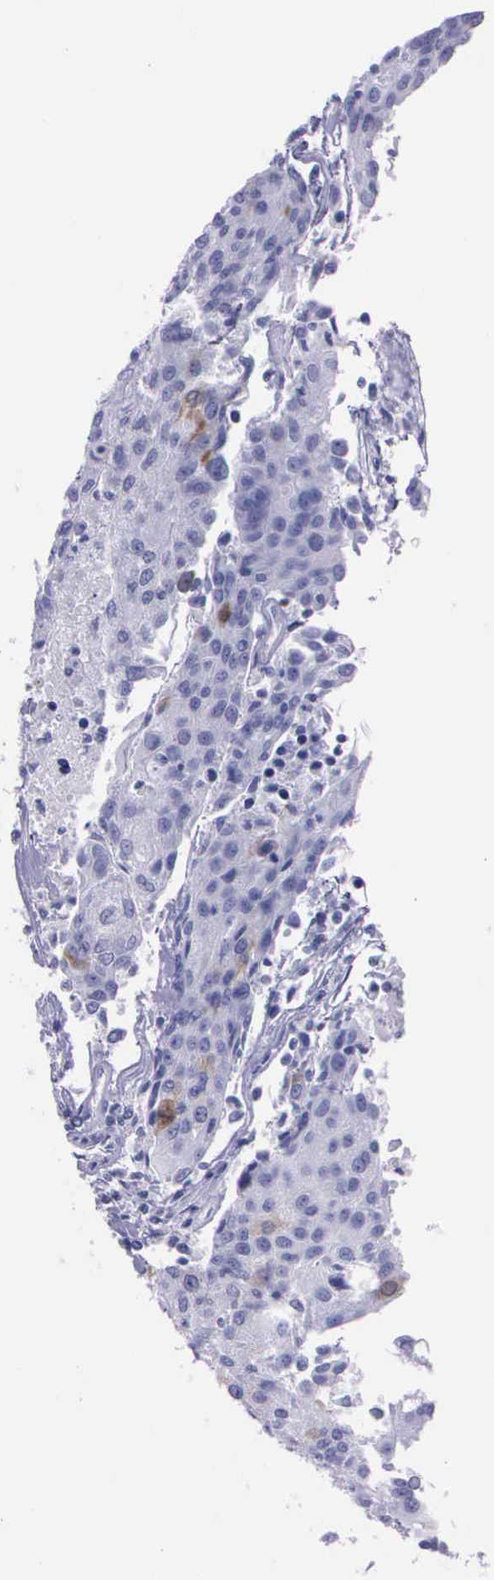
{"staining": {"intensity": "weak", "quantity": "<25%", "location": "cytoplasmic/membranous,nuclear"}, "tissue": "urothelial cancer", "cell_type": "Tumor cells", "image_type": "cancer", "snomed": [{"axis": "morphology", "description": "Urothelial carcinoma, High grade"}, {"axis": "topography", "description": "Urinary bladder"}], "caption": "DAB immunohistochemical staining of human high-grade urothelial carcinoma displays no significant positivity in tumor cells.", "gene": "CCNB1", "patient": {"sex": "female", "age": 85}}